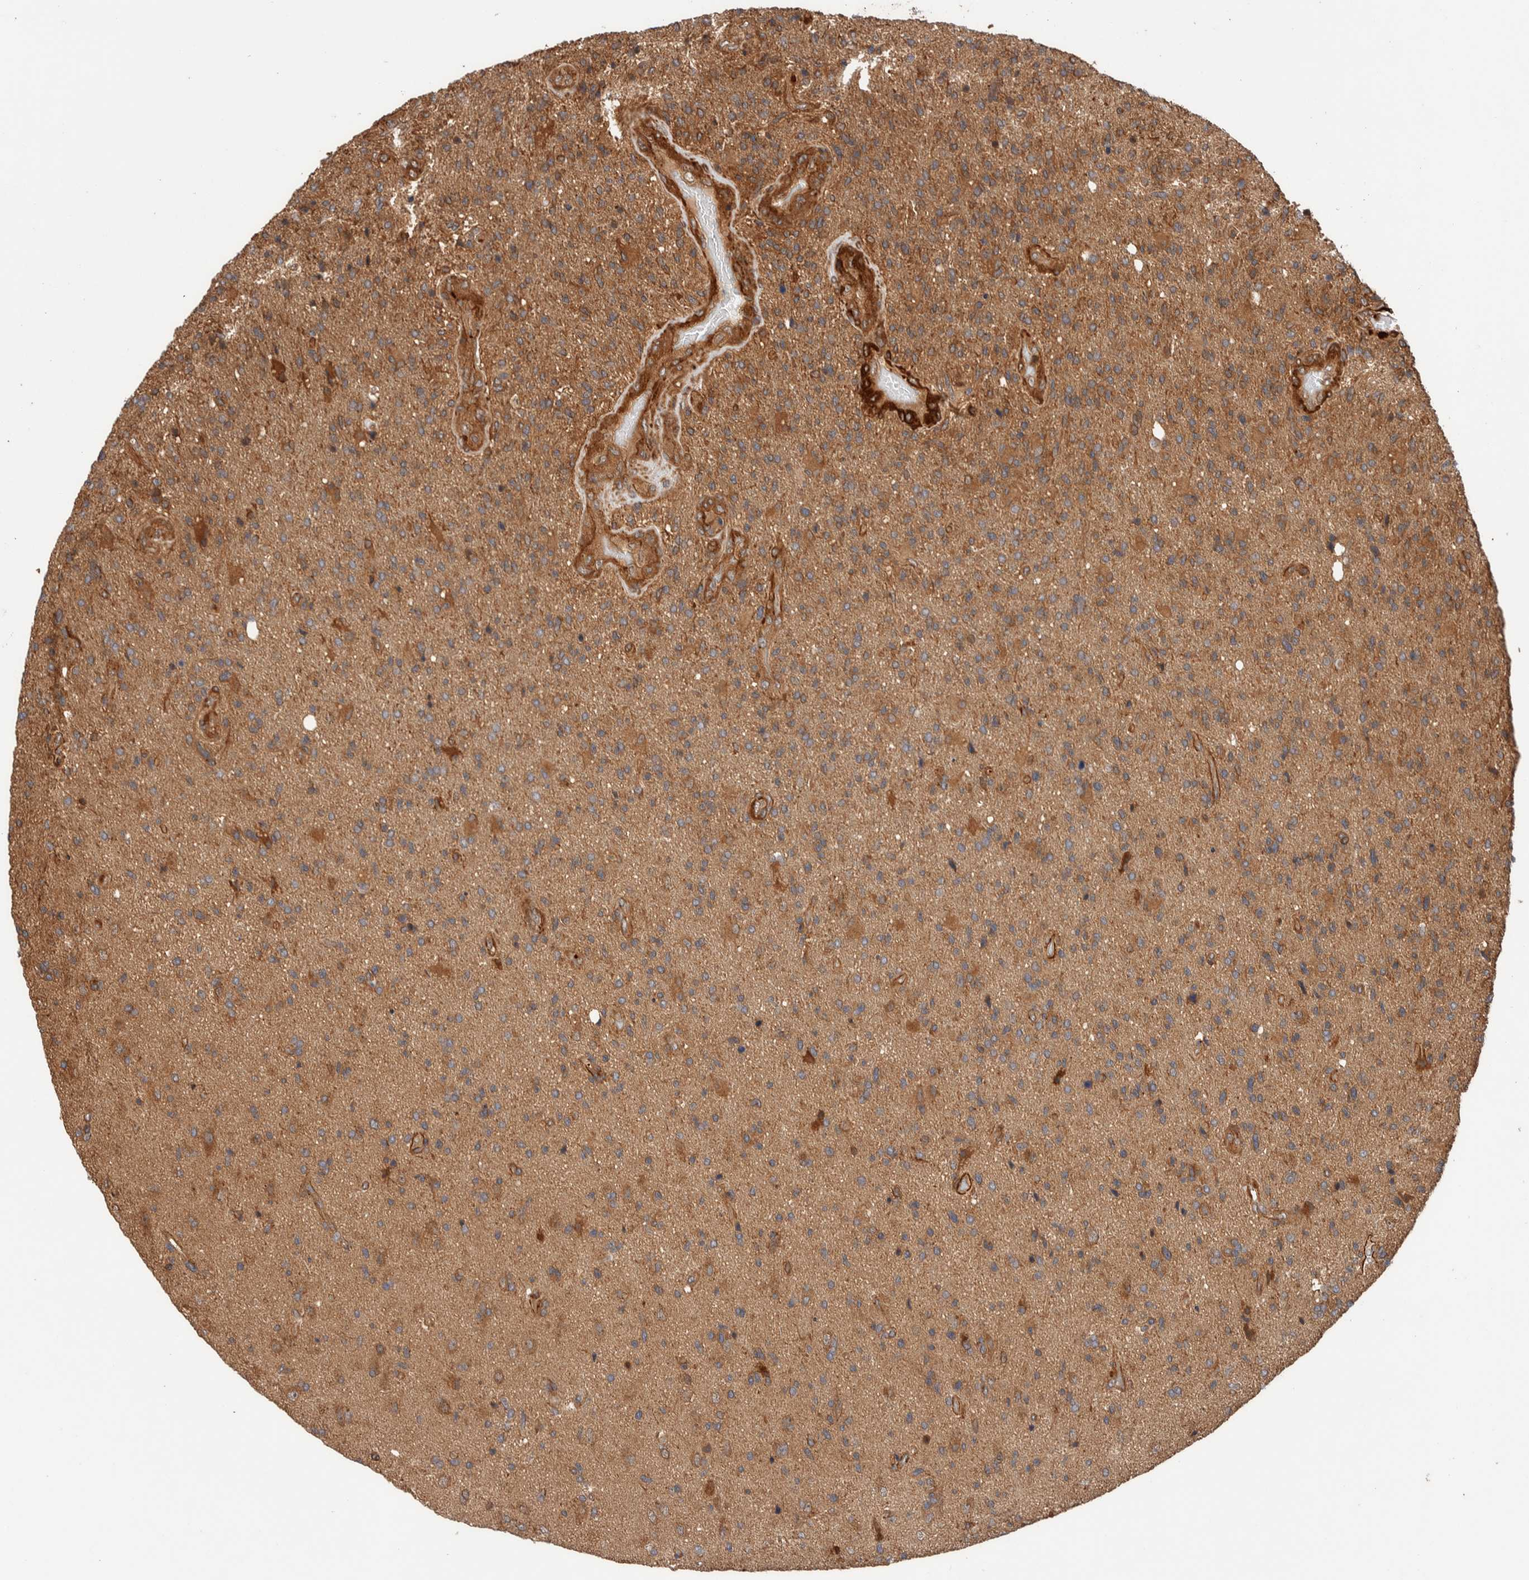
{"staining": {"intensity": "moderate", "quantity": "25%-75%", "location": "cytoplasmic/membranous"}, "tissue": "glioma", "cell_type": "Tumor cells", "image_type": "cancer", "snomed": [{"axis": "morphology", "description": "Glioma, malignant, High grade"}, {"axis": "topography", "description": "Brain"}], "caption": "Immunohistochemical staining of high-grade glioma (malignant) demonstrates medium levels of moderate cytoplasmic/membranous staining in approximately 25%-75% of tumor cells.", "gene": "SYNRG", "patient": {"sex": "male", "age": 72}}